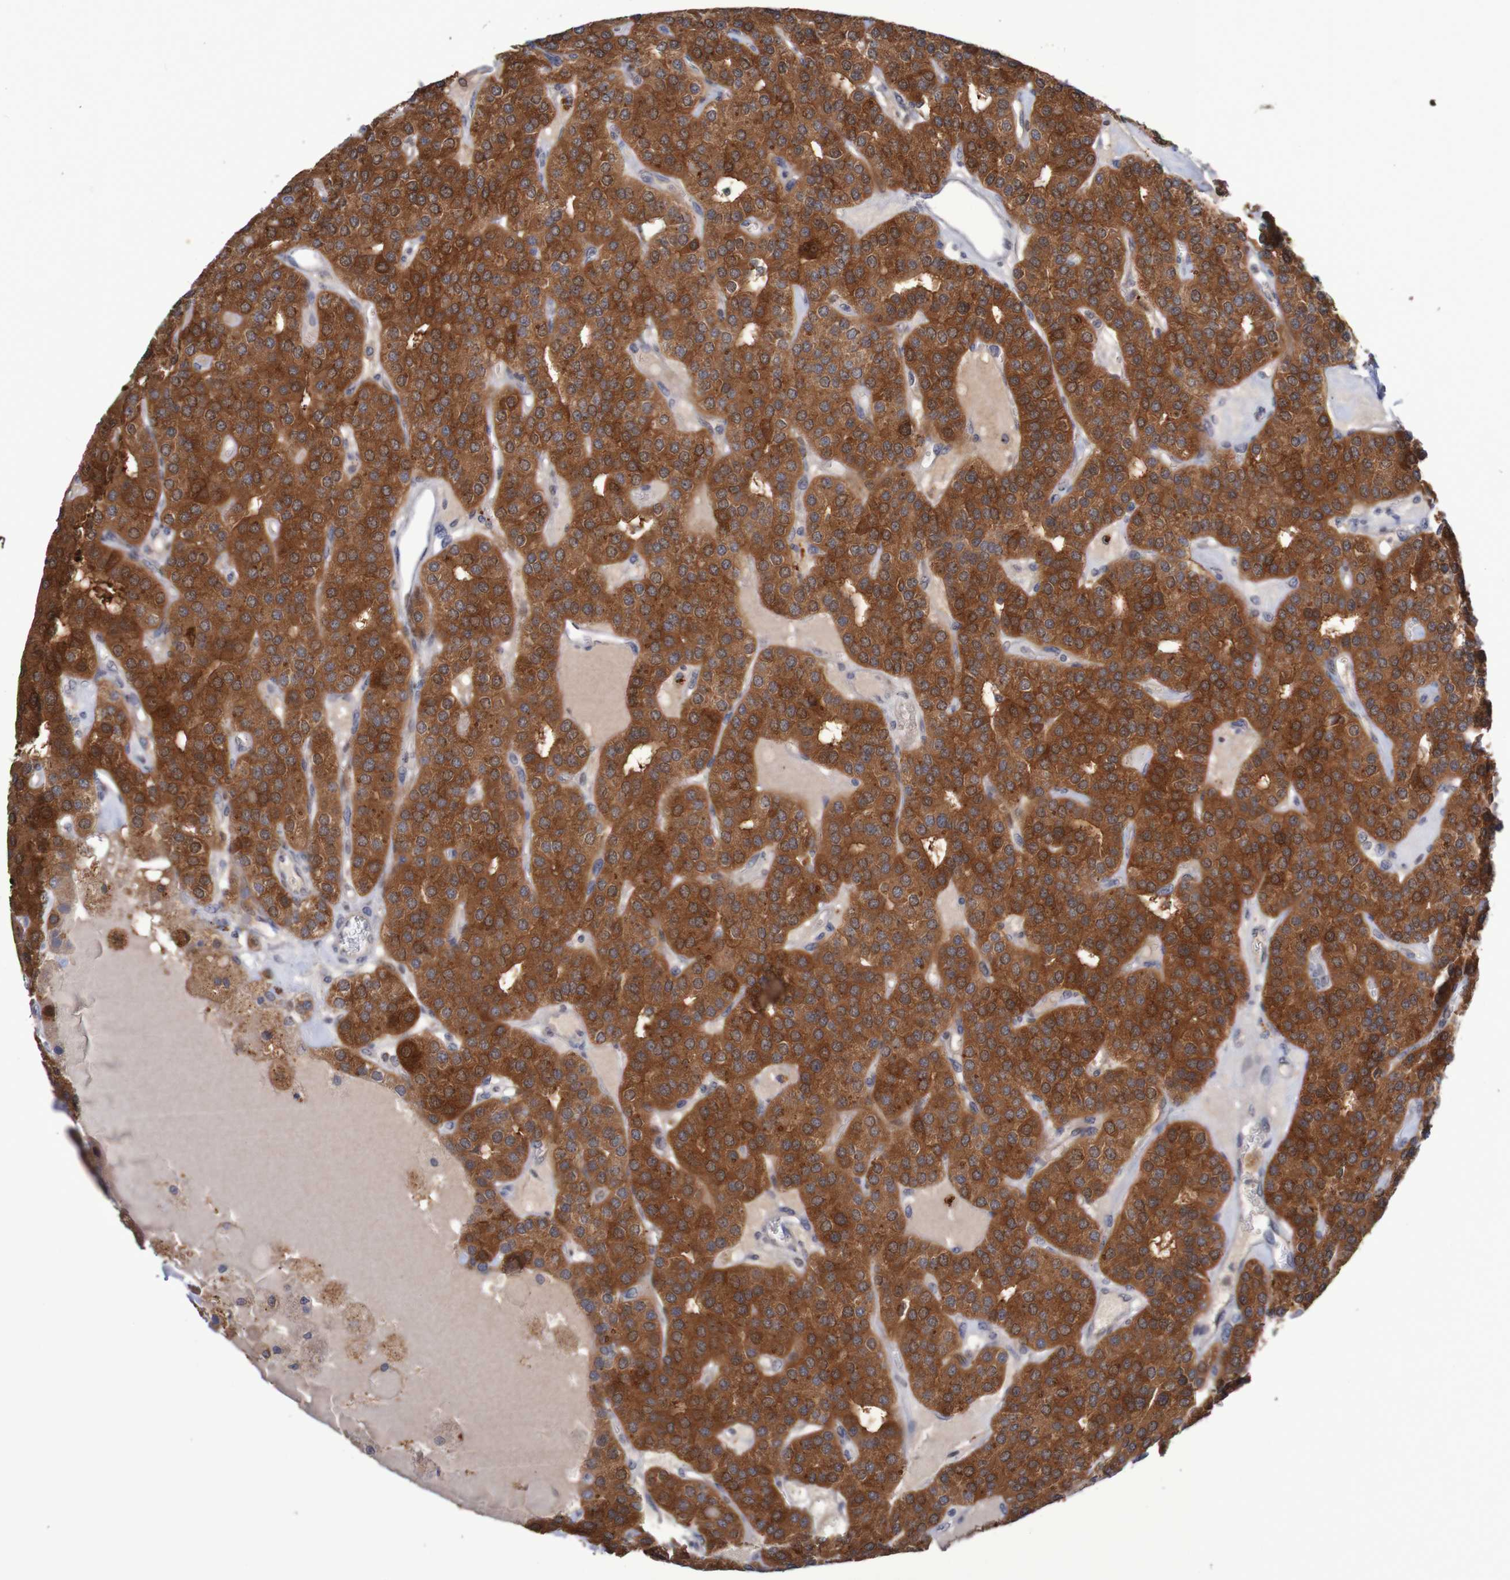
{"staining": {"intensity": "strong", "quantity": ">75%", "location": "cytoplasmic/membranous"}, "tissue": "parathyroid gland", "cell_type": "Glandular cells", "image_type": "normal", "snomed": [{"axis": "morphology", "description": "Normal tissue, NOS"}, {"axis": "morphology", "description": "Adenoma, NOS"}, {"axis": "topography", "description": "Parathyroid gland"}], "caption": "Approximately >75% of glandular cells in normal human parathyroid gland demonstrate strong cytoplasmic/membranous protein positivity as visualized by brown immunohistochemical staining.", "gene": "FBP1", "patient": {"sex": "female", "age": 86}}